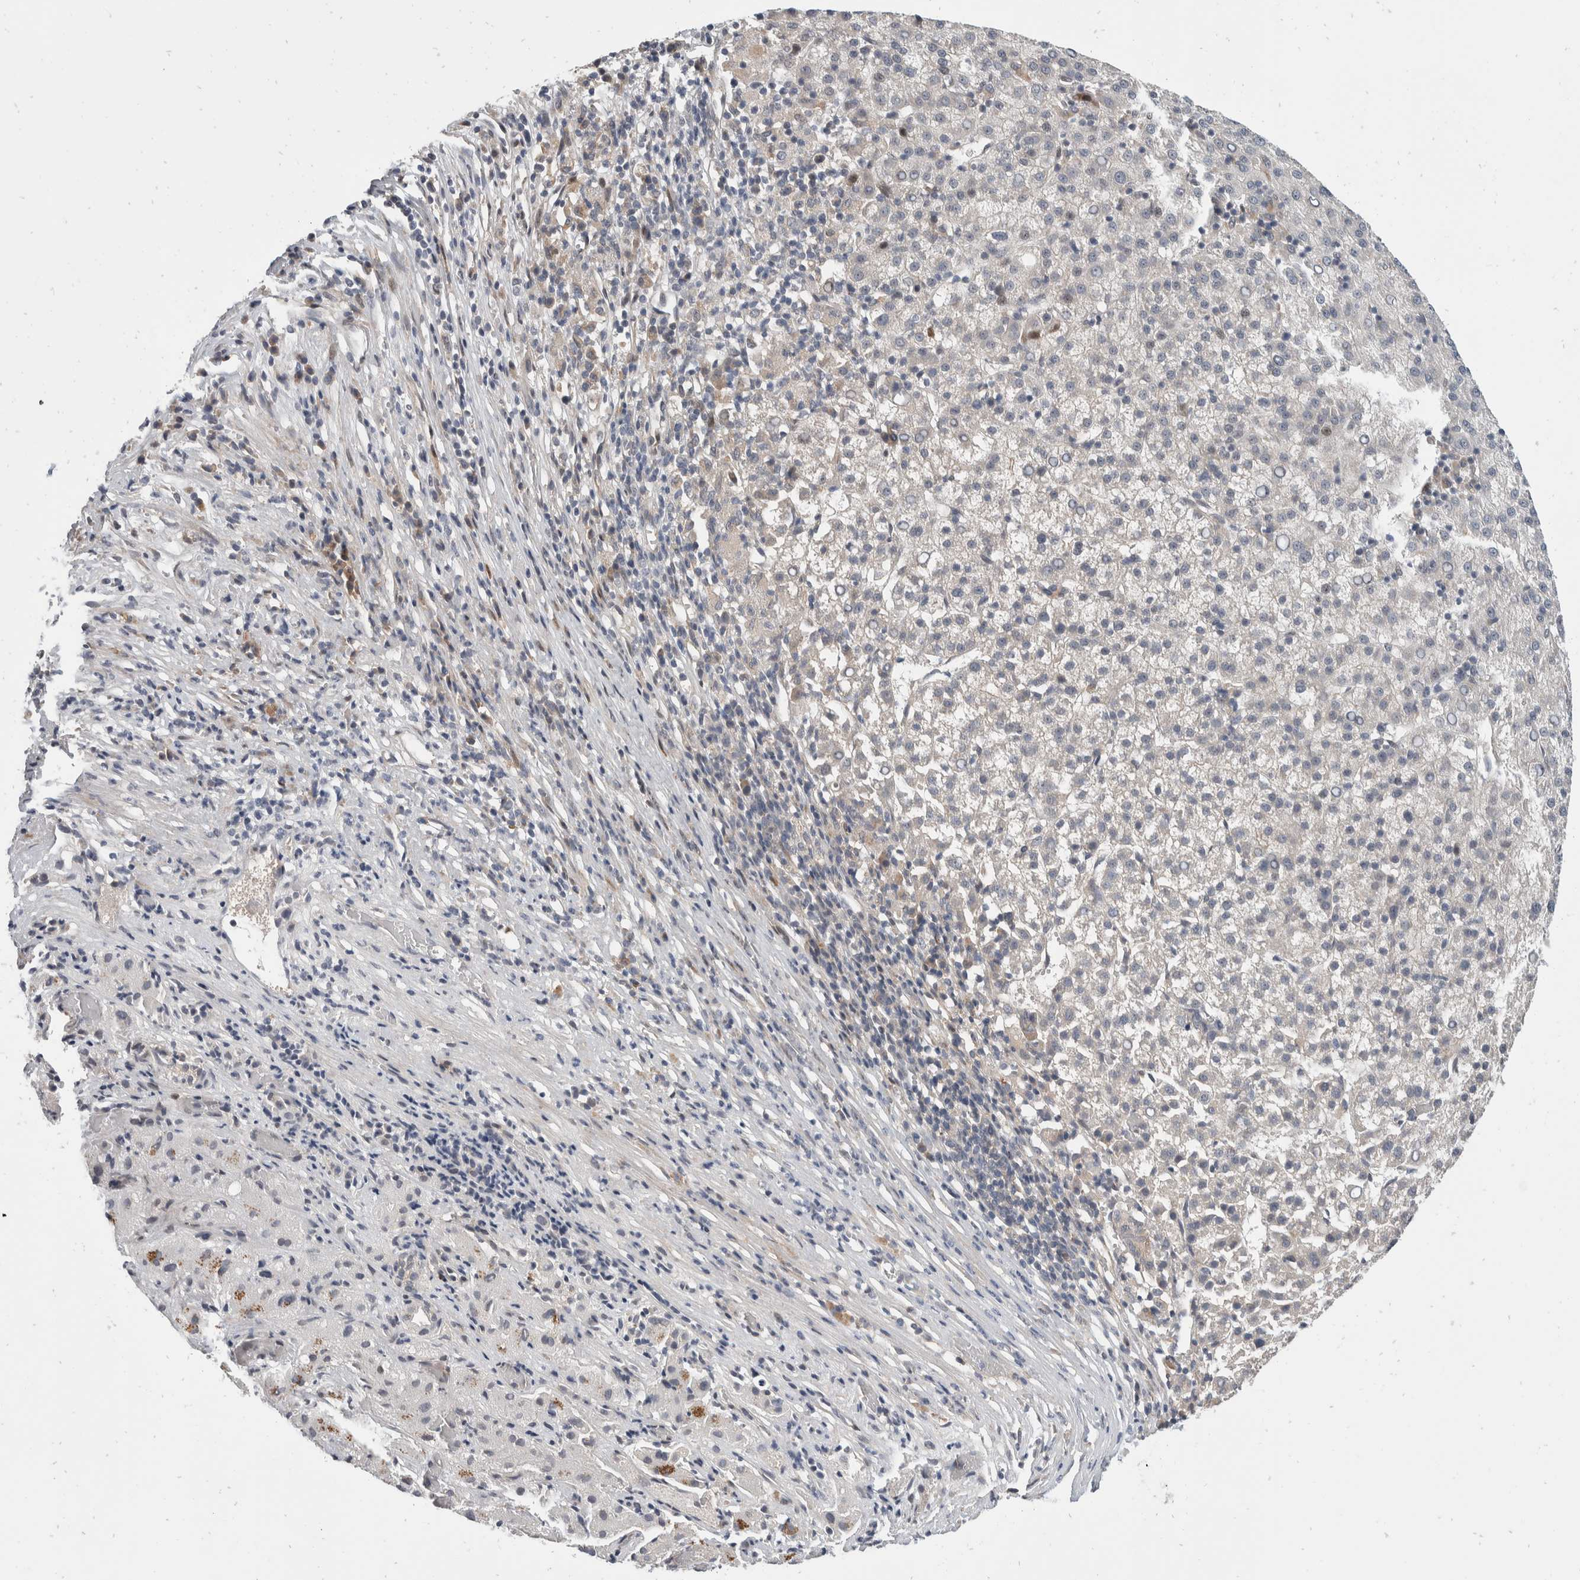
{"staining": {"intensity": "negative", "quantity": "none", "location": "none"}, "tissue": "liver cancer", "cell_type": "Tumor cells", "image_type": "cancer", "snomed": [{"axis": "morphology", "description": "Carcinoma, Hepatocellular, NOS"}, {"axis": "topography", "description": "Liver"}], "caption": "Hepatocellular carcinoma (liver) stained for a protein using immunohistochemistry (IHC) reveals no staining tumor cells.", "gene": "ZNF703", "patient": {"sex": "female", "age": 58}}